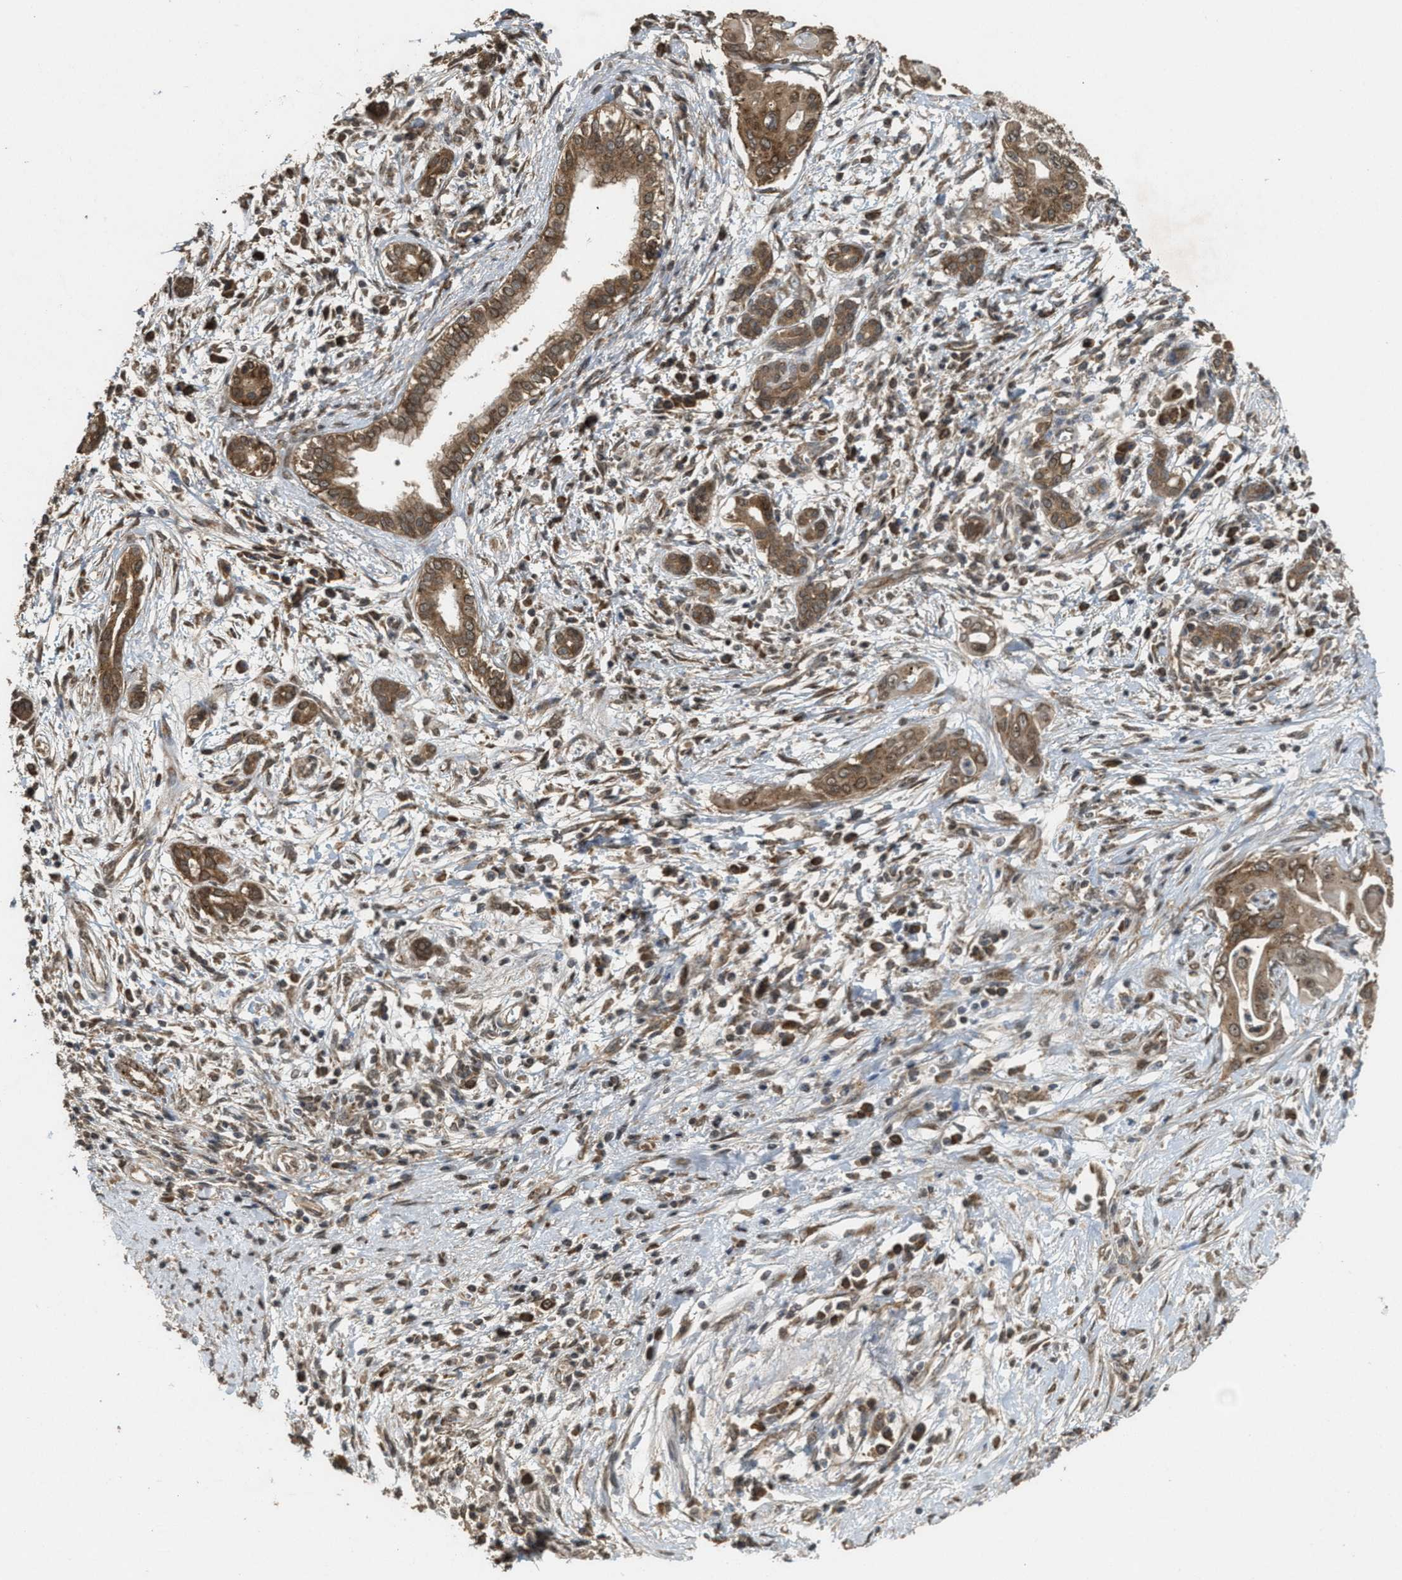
{"staining": {"intensity": "moderate", "quantity": ">75%", "location": "cytoplasmic/membranous"}, "tissue": "pancreatic cancer", "cell_type": "Tumor cells", "image_type": "cancer", "snomed": [{"axis": "morphology", "description": "Adenocarcinoma, NOS"}, {"axis": "topography", "description": "Pancreas"}], "caption": "Adenocarcinoma (pancreatic) tissue exhibits moderate cytoplasmic/membranous positivity in approximately >75% of tumor cells, visualized by immunohistochemistry.", "gene": "ARHGEF5", "patient": {"sex": "male", "age": 58}}